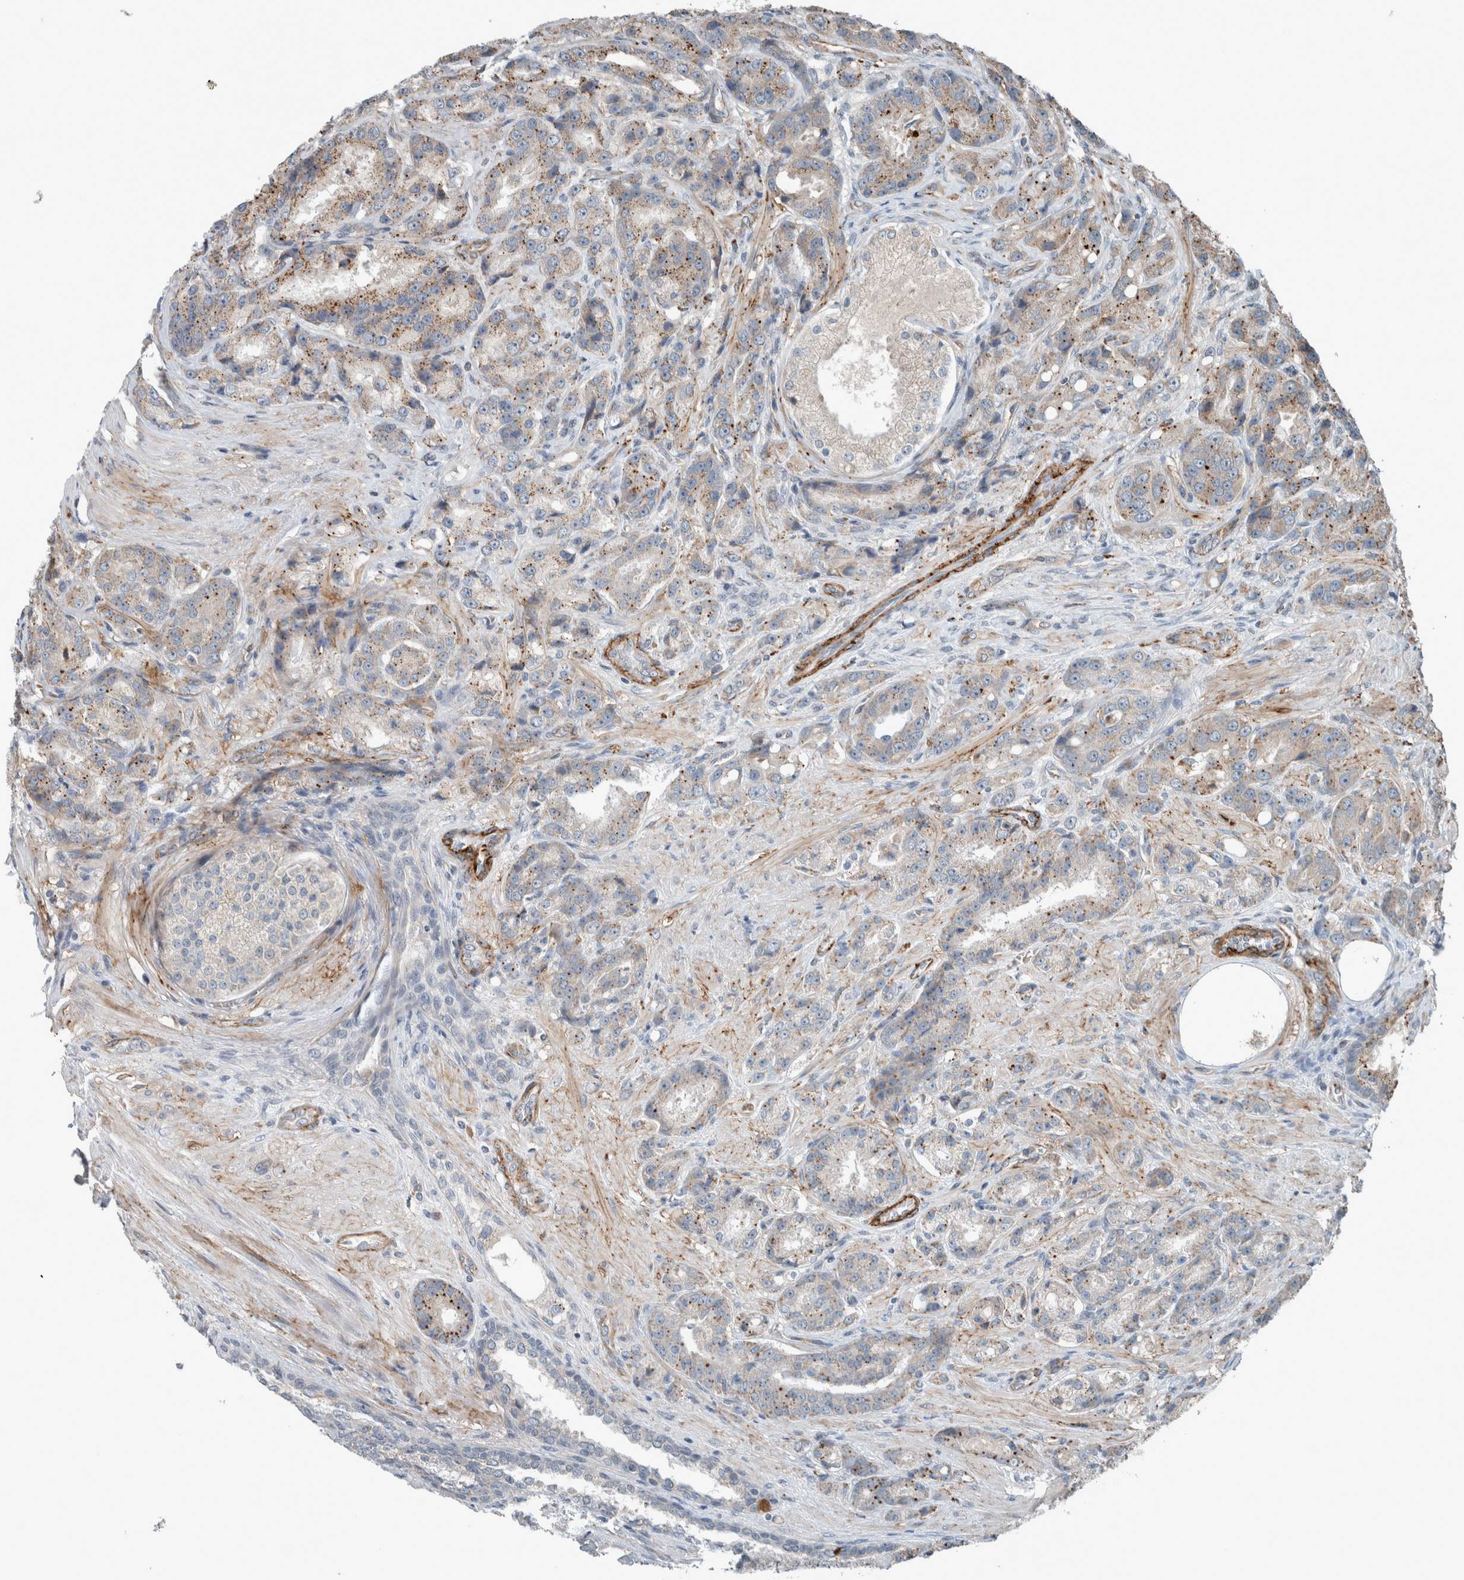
{"staining": {"intensity": "moderate", "quantity": ">75%", "location": "cytoplasmic/membranous"}, "tissue": "prostate cancer", "cell_type": "Tumor cells", "image_type": "cancer", "snomed": [{"axis": "morphology", "description": "Adenocarcinoma, High grade"}, {"axis": "topography", "description": "Prostate"}], "caption": "Immunohistochemistry (IHC) (DAB) staining of prostate high-grade adenocarcinoma shows moderate cytoplasmic/membranous protein staining in about >75% of tumor cells.", "gene": "JADE2", "patient": {"sex": "male", "age": 60}}